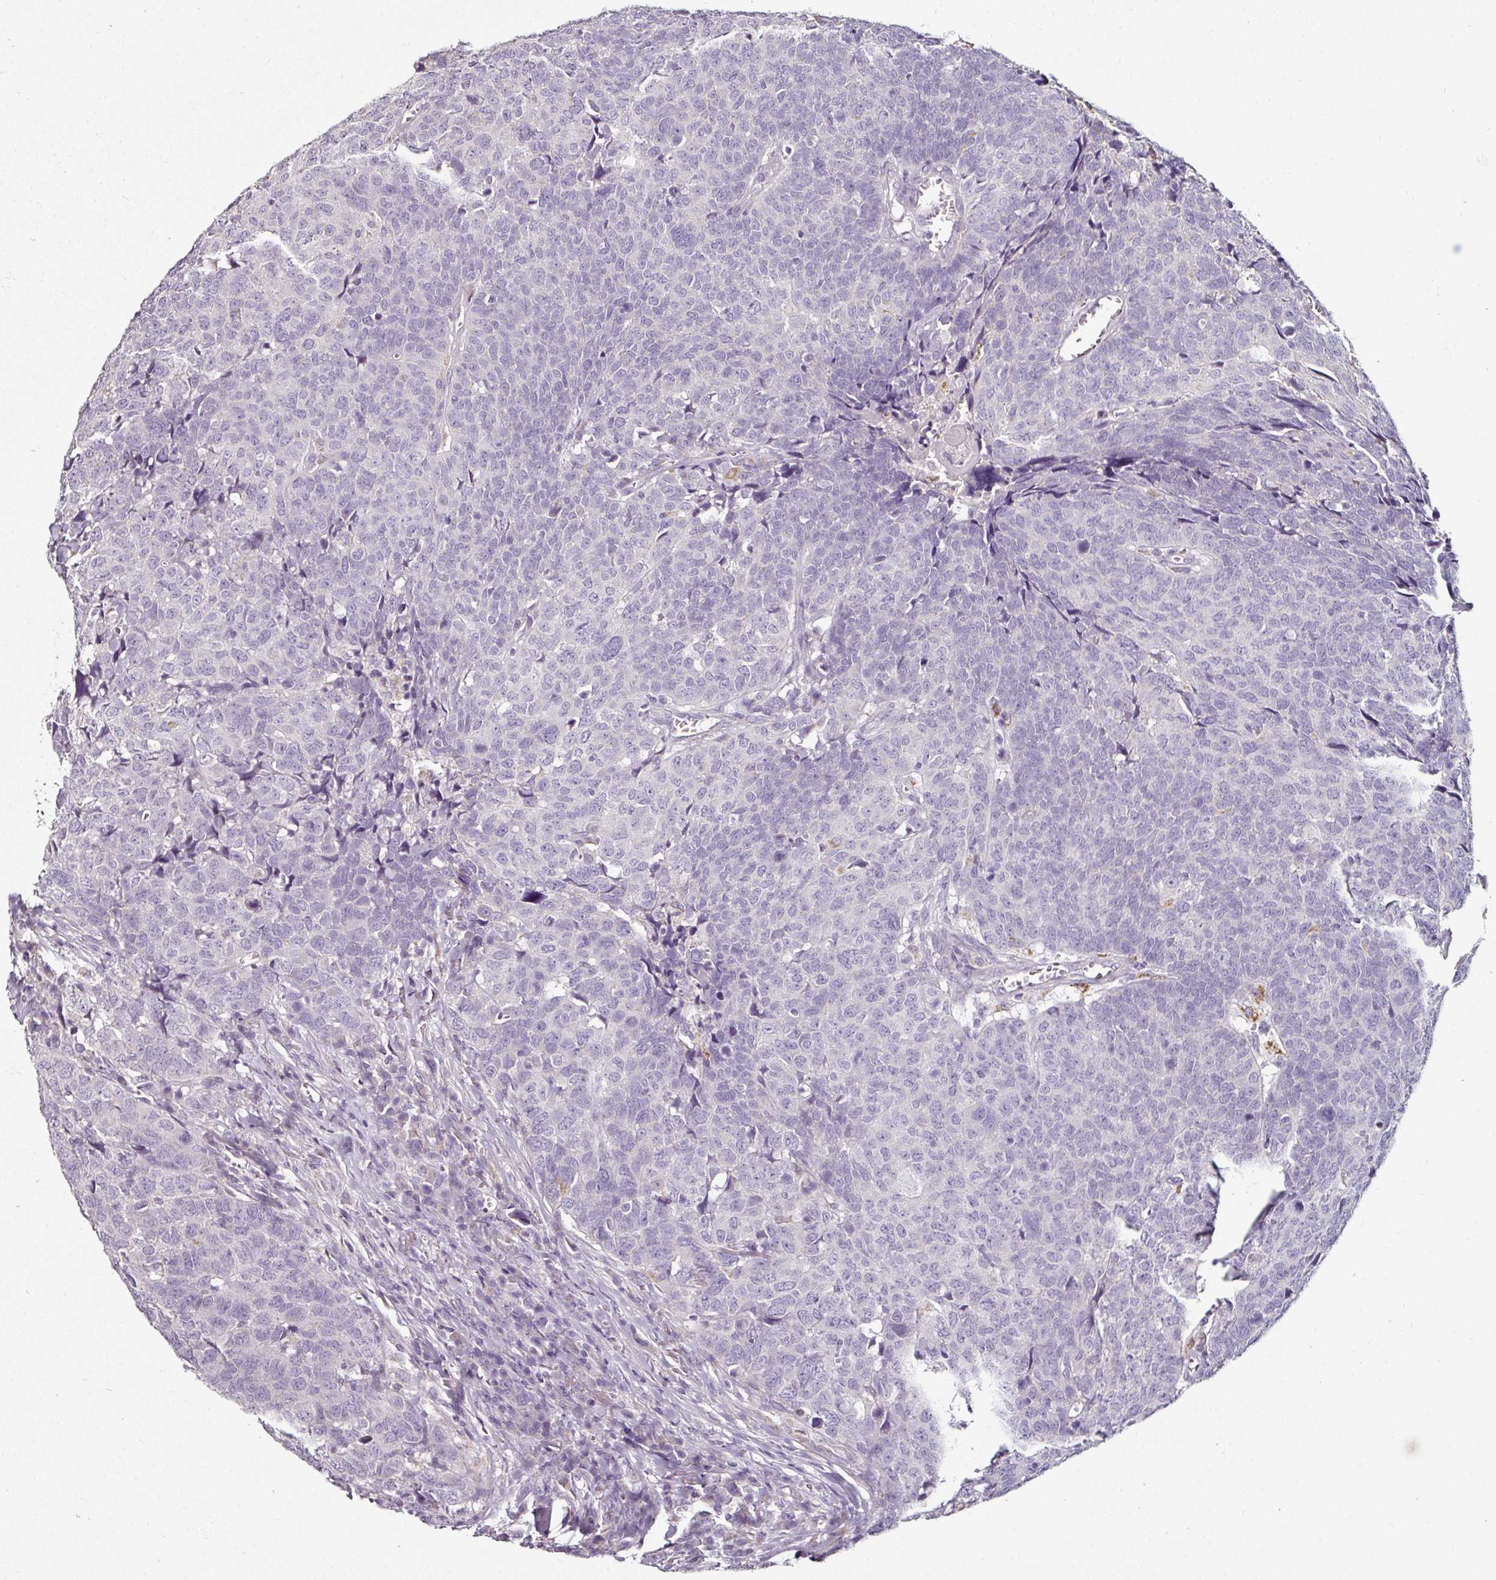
{"staining": {"intensity": "negative", "quantity": "none", "location": "none"}, "tissue": "head and neck cancer", "cell_type": "Tumor cells", "image_type": "cancer", "snomed": [{"axis": "morphology", "description": "Squamous cell carcinoma, NOS"}, {"axis": "topography", "description": "Head-Neck"}], "caption": "Tumor cells are negative for protein expression in human squamous cell carcinoma (head and neck).", "gene": "CAP2", "patient": {"sex": "male", "age": 66}}